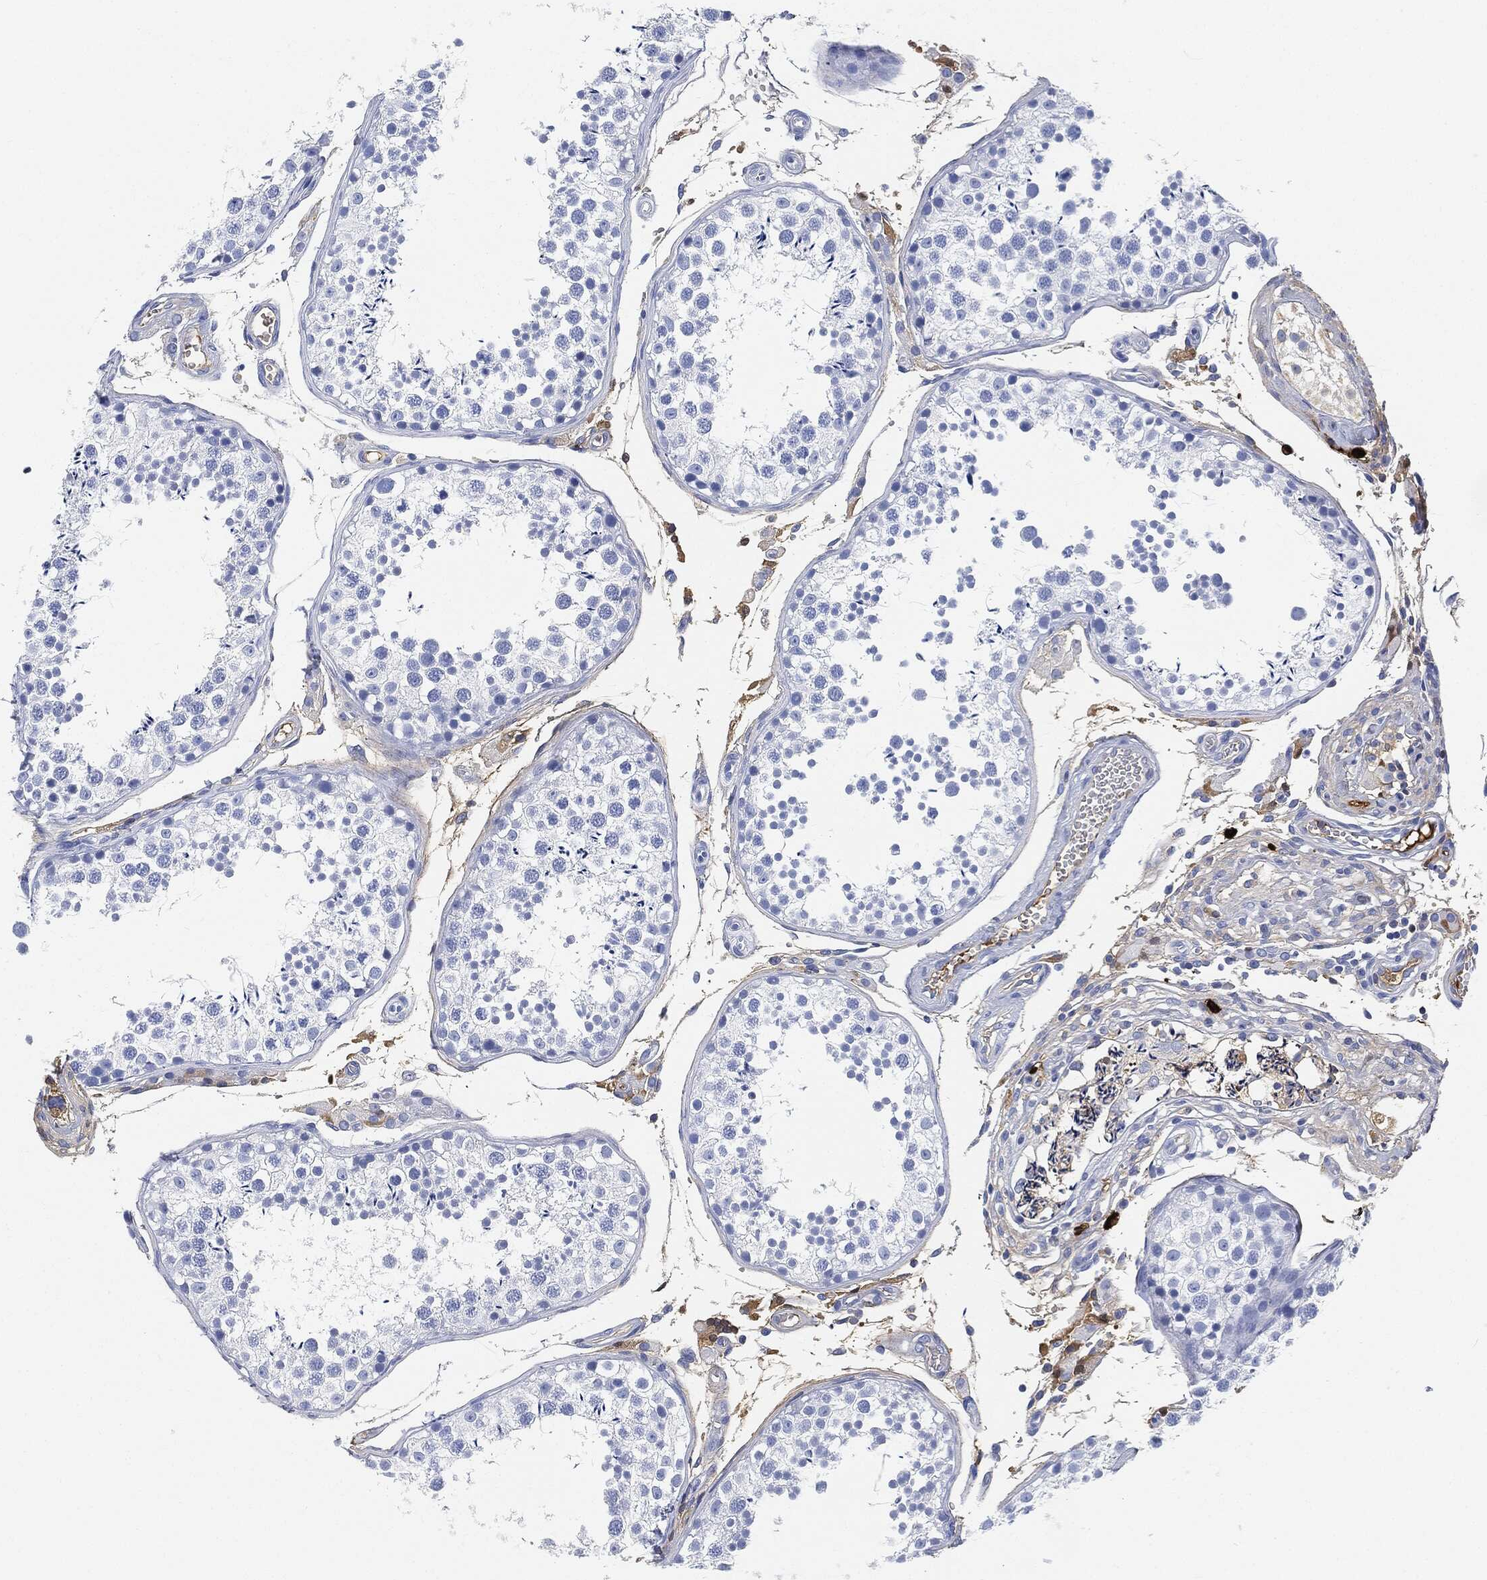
{"staining": {"intensity": "negative", "quantity": "none", "location": "none"}, "tissue": "testis", "cell_type": "Cells in seminiferous ducts", "image_type": "normal", "snomed": [{"axis": "morphology", "description": "Normal tissue, NOS"}, {"axis": "topography", "description": "Testis"}], "caption": "A high-resolution micrograph shows immunohistochemistry staining of normal testis, which demonstrates no significant staining in cells in seminiferous ducts.", "gene": "IGLV6", "patient": {"sex": "male", "age": 29}}